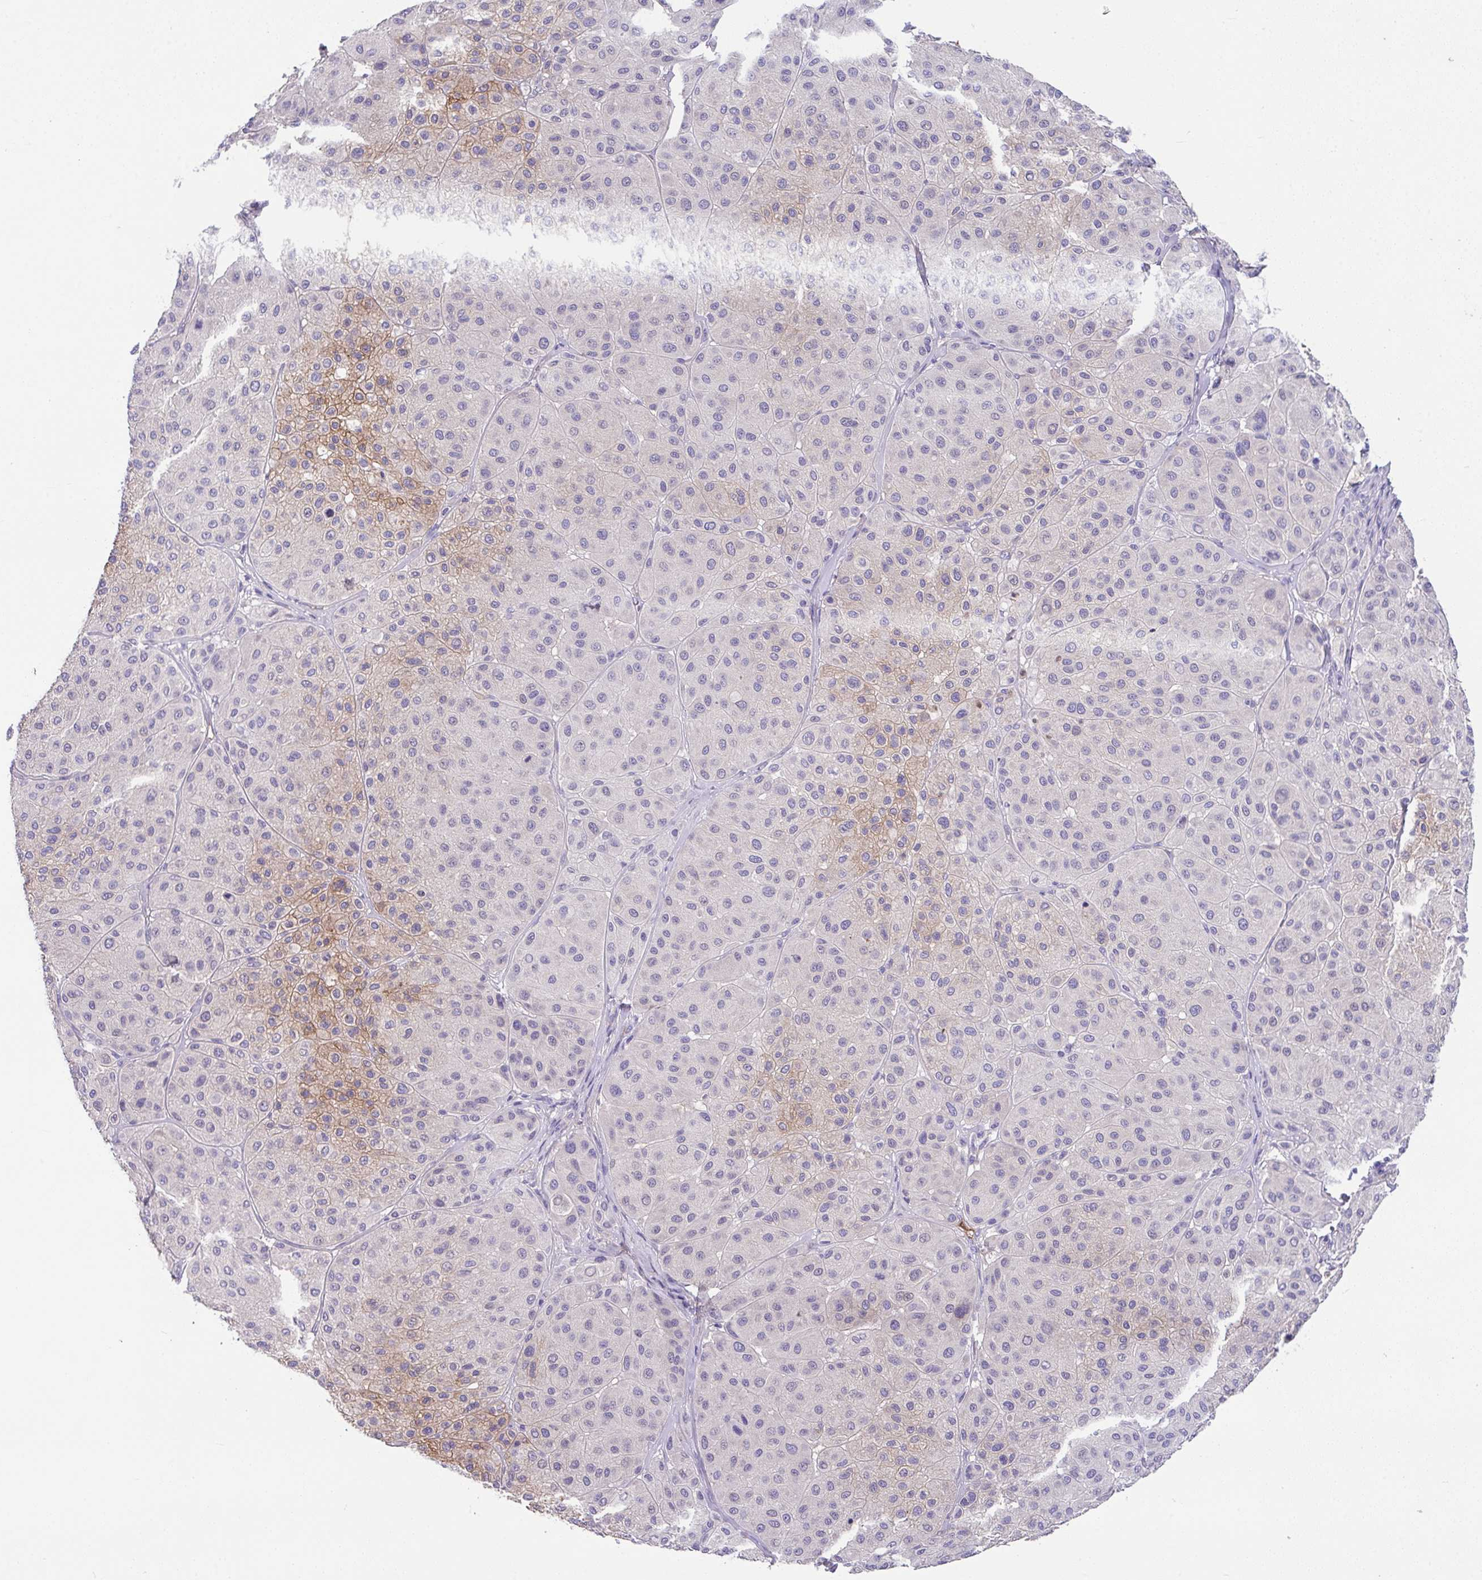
{"staining": {"intensity": "moderate", "quantity": "<25%", "location": "cytoplasmic/membranous"}, "tissue": "melanoma", "cell_type": "Tumor cells", "image_type": "cancer", "snomed": [{"axis": "morphology", "description": "Malignant melanoma, Metastatic site"}, {"axis": "topography", "description": "Smooth muscle"}], "caption": "The immunohistochemical stain shows moderate cytoplasmic/membranous positivity in tumor cells of melanoma tissue.", "gene": "ZNF813", "patient": {"sex": "male", "age": 41}}